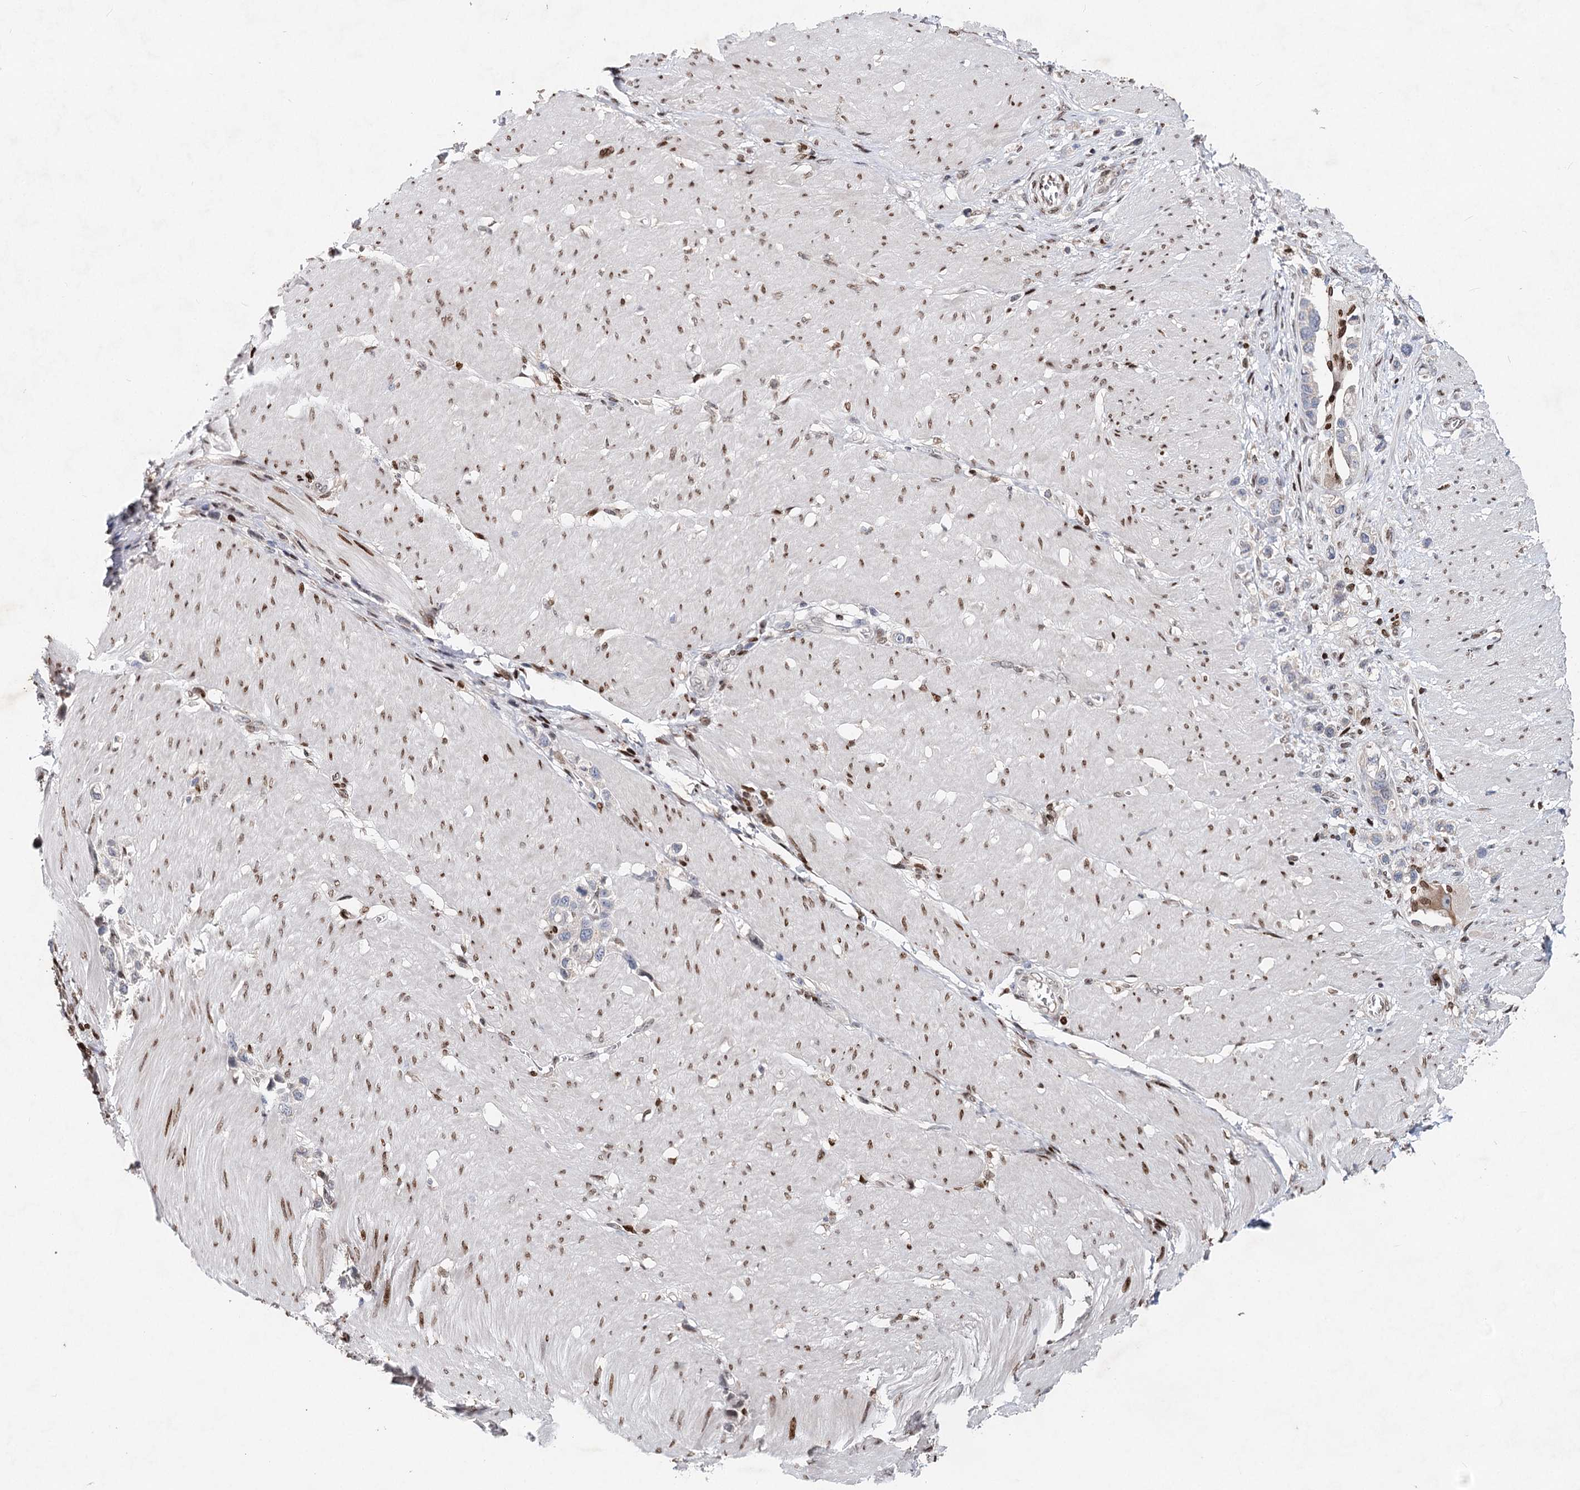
{"staining": {"intensity": "negative", "quantity": "none", "location": "none"}, "tissue": "stomach cancer", "cell_type": "Tumor cells", "image_type": "cancer", "snomed": [{"axis": "morphology", "description": "Normal tissue, NOS"}, {"axis": "morphology", "description": "Adenocarcinoma, NOS"}, {"axis": "topography", "description": "Stomach, upper"}, {"axis": "topography", "description": "Stomach"}], "caption": "Immunohistochemistry histopathology image of stomach cancer (adenocarcinoma) stained for a protein (brown), which demonstrates no expression in tumor cells. (DAB (3,3'-diaminobenzidine) IHC, high magnification).", "gene": "FRMD4A", "patient": {"sex": "female", "age": 65}}